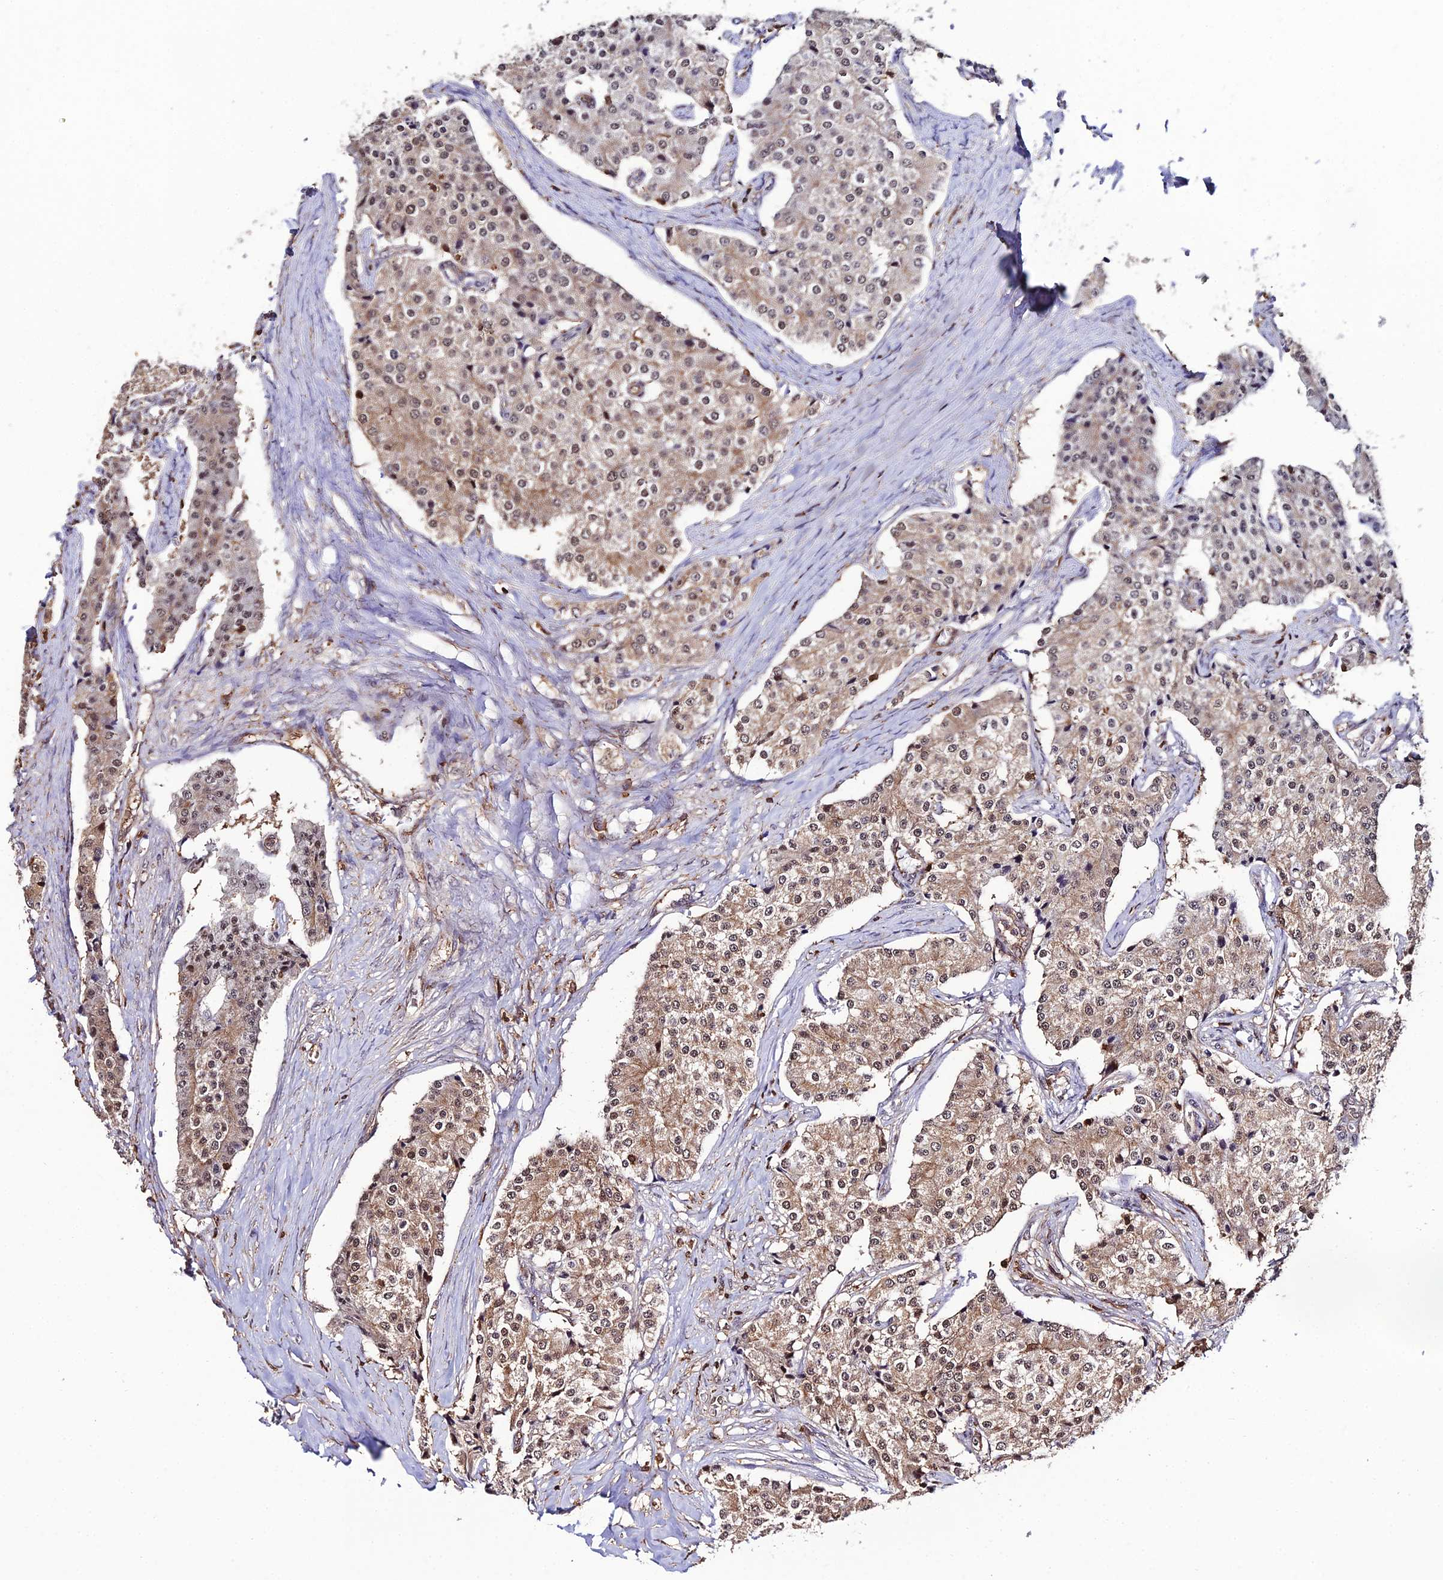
{"staining": {"intensity": "moderate", "quantity": ">75%", "location": "cytoplasmic/membranous,nuclear"}, "tissue": "carcinoid", "cell_type": "Tumor cells", "image_type": "cancer", "snomed": [{"axis": "morphology", "description": "Carcinoid, malignant, NOS"}, {"axis": "topography", "description": "Colon"}], "caption": "Moderate cytoplasmic/membranous and nuclear staining is seen in approximately >75% of tumor cells in carcinoid.", "gene": "PPP4C", "patient": {"sex": "female", "age": 52}}